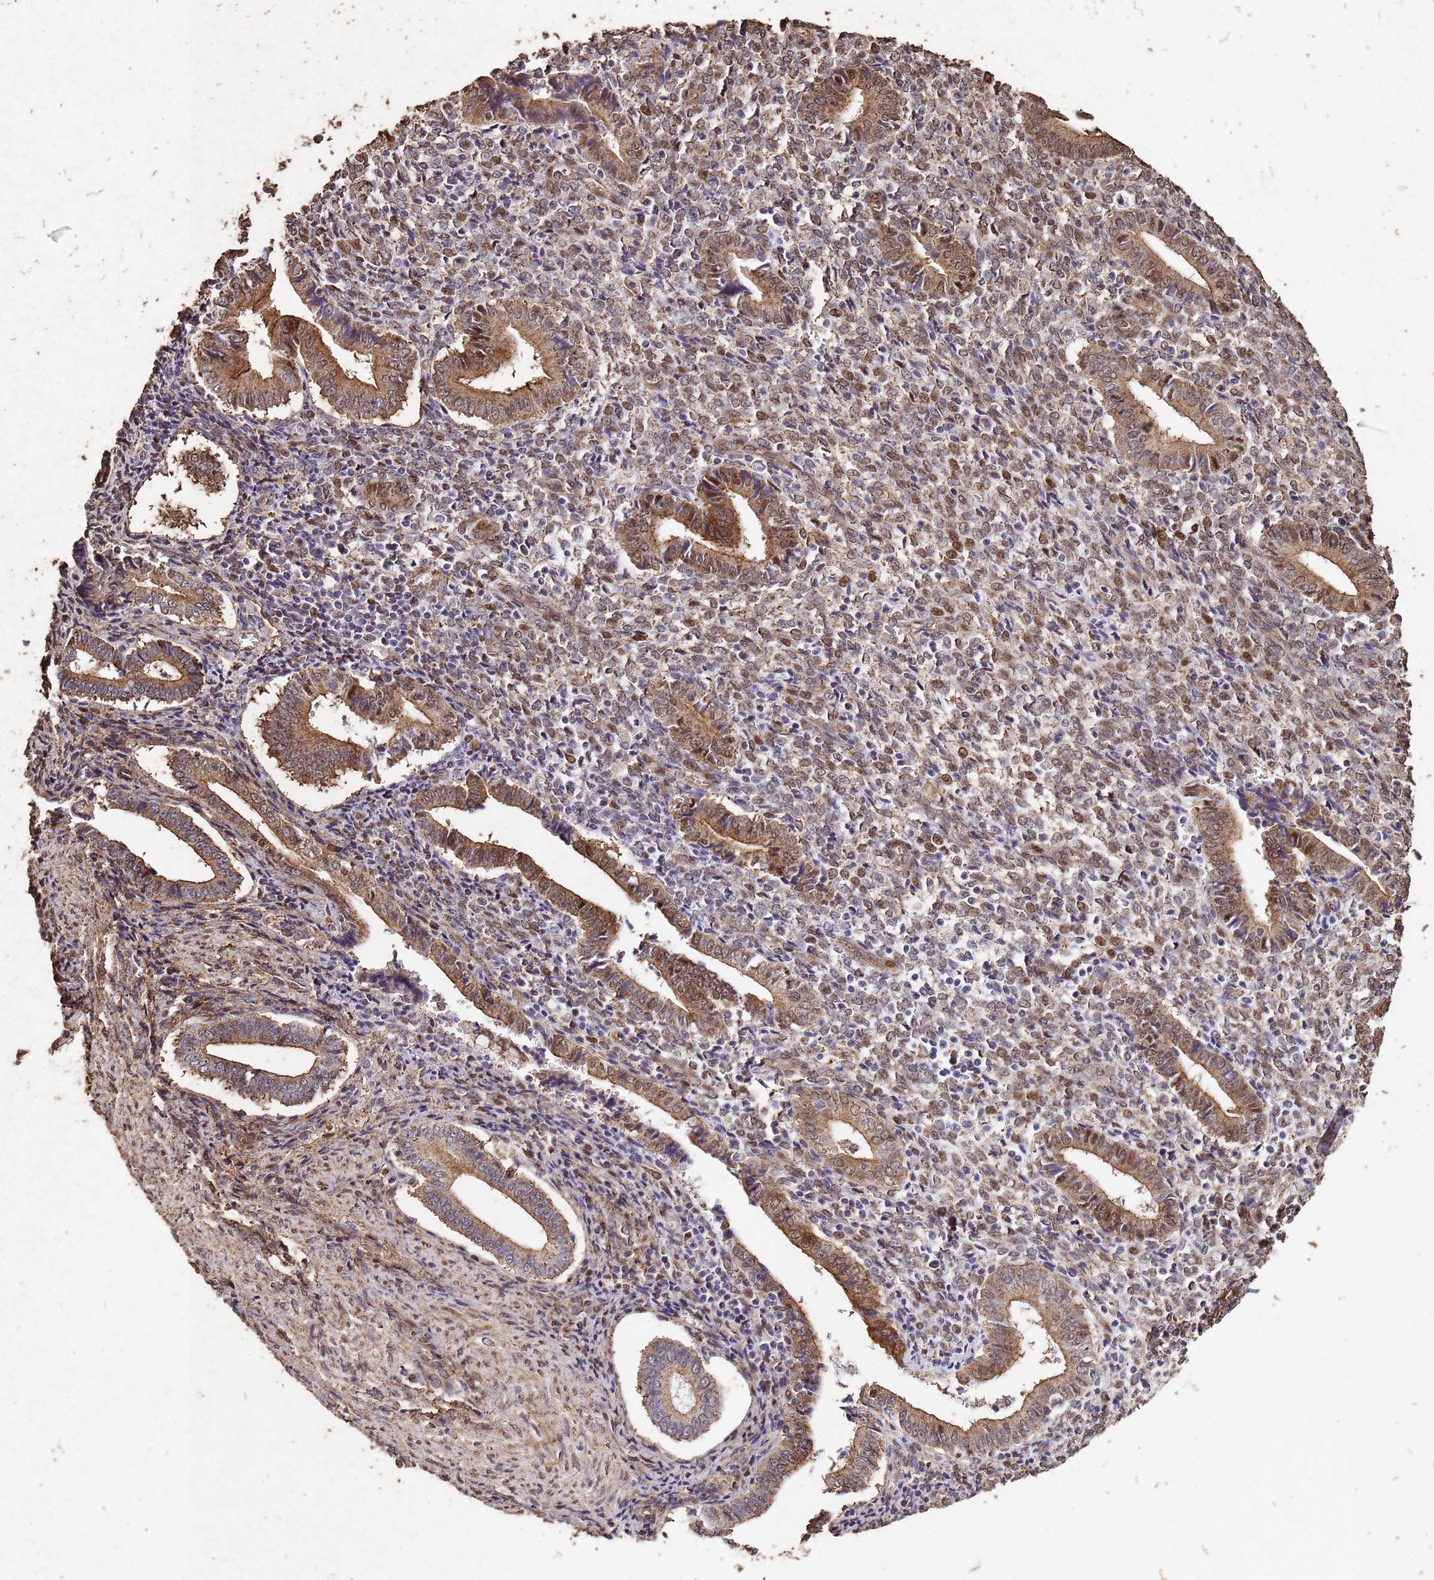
{"staining": {"intensity": "moderate", "quantity": ">75%", "location": "cytoplasmic/membranous,nuclear"}, "tissue": "endometrium", "cell_type": "Cells in endometrial stroma", "image_type": "normal", "snomed": [{"axis": "morphology", "description": "Normal tissue, NOS"}, {"axis": "topography", "description": "Other"}, {"axis": "topography", "description": "Endometrium"}], "caption": "DAB immunohistochemical staining of benign endometrium demonstrates moderate cytoplasmic/membranous,nuclear protein staining in approximately >75% of cells in endometrial stroma. Using DAB (brown) and hematoxylin (blue) stains, captured at high magnification using brightfield microscopy.", "gene": "TRIP6", "patient": {"sex": "female", "age": 44}}